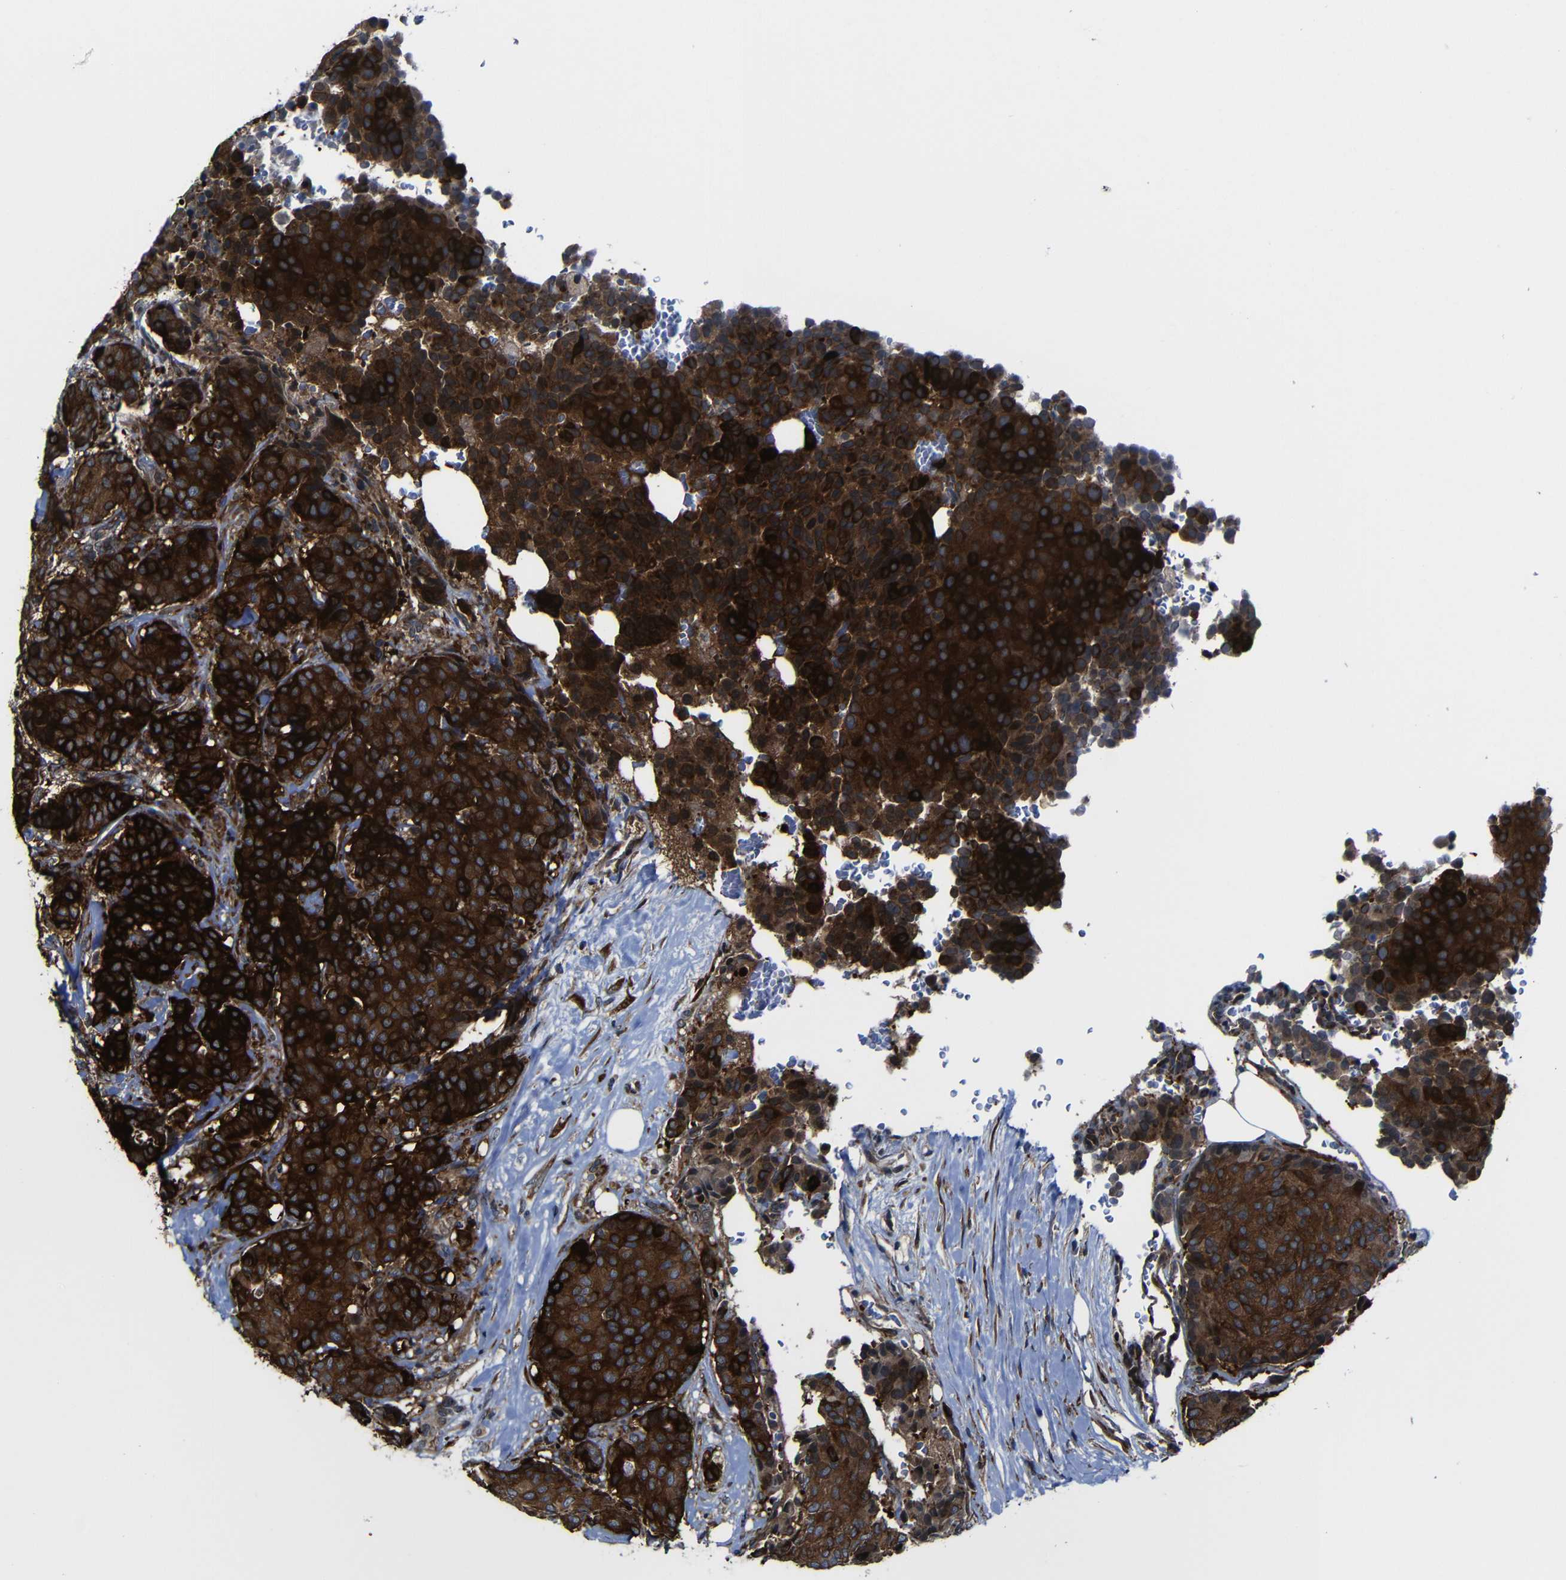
{"staining": {"intensity": "strong", "quantity": ">75%", "location": "cytoplasmic/membranous"}, "tissue": "breast cancer", "cell_type": "Tumor cells", "image_type": "cancer", "snomed": [{"axis": "morphology", "description": "Duct carcinoma"}, {"axis": "topography", "description": "Breast"}], "caption": "The photomicrograph demonstrates staining of breast cancer, revealing strong cytoplasmic/membranous protein expression (brown color) within tumor cells.", "gene": "KIAA0513", "patient": {"sex": "female", "age": 75}}